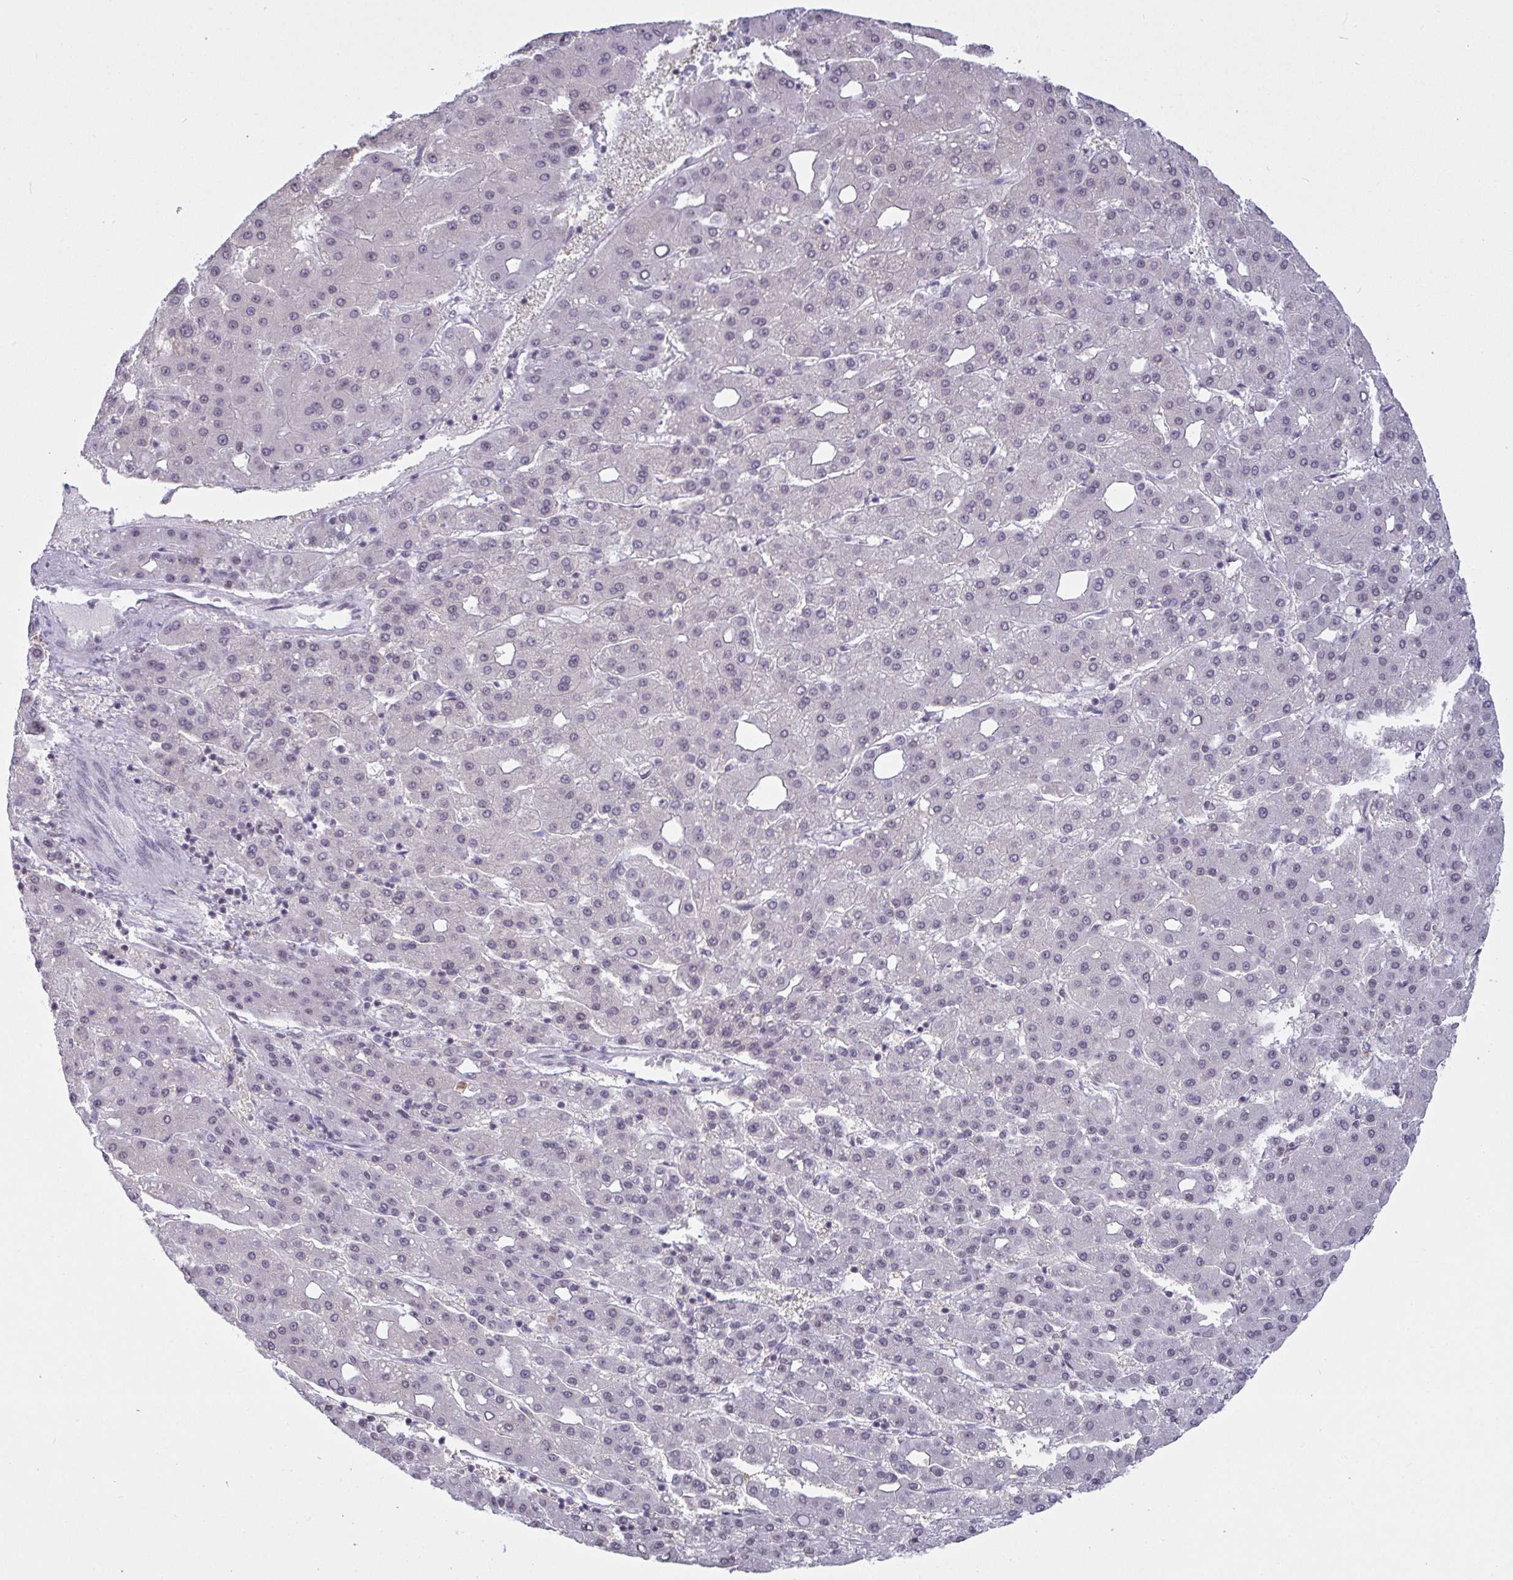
{"staining": {"intensity": "negative", "quantity": "none", "location": "none"}, "tissue": "liver cancer", "cell_type": "Tumor cells", "image_type": "cancer", "snomed": [{"axis": "morphology", "description": "Carcinoma, Hepatocellular, NOS"}, {"axis": "topography", "description": "Liver"}], "caption": "Image shows no protein expression in tumor cells of liver cancer (hepatocellular carcinoma) tissue.", "gene": "SUPT16H", "patient": {"sex": "male", "age": 65}}